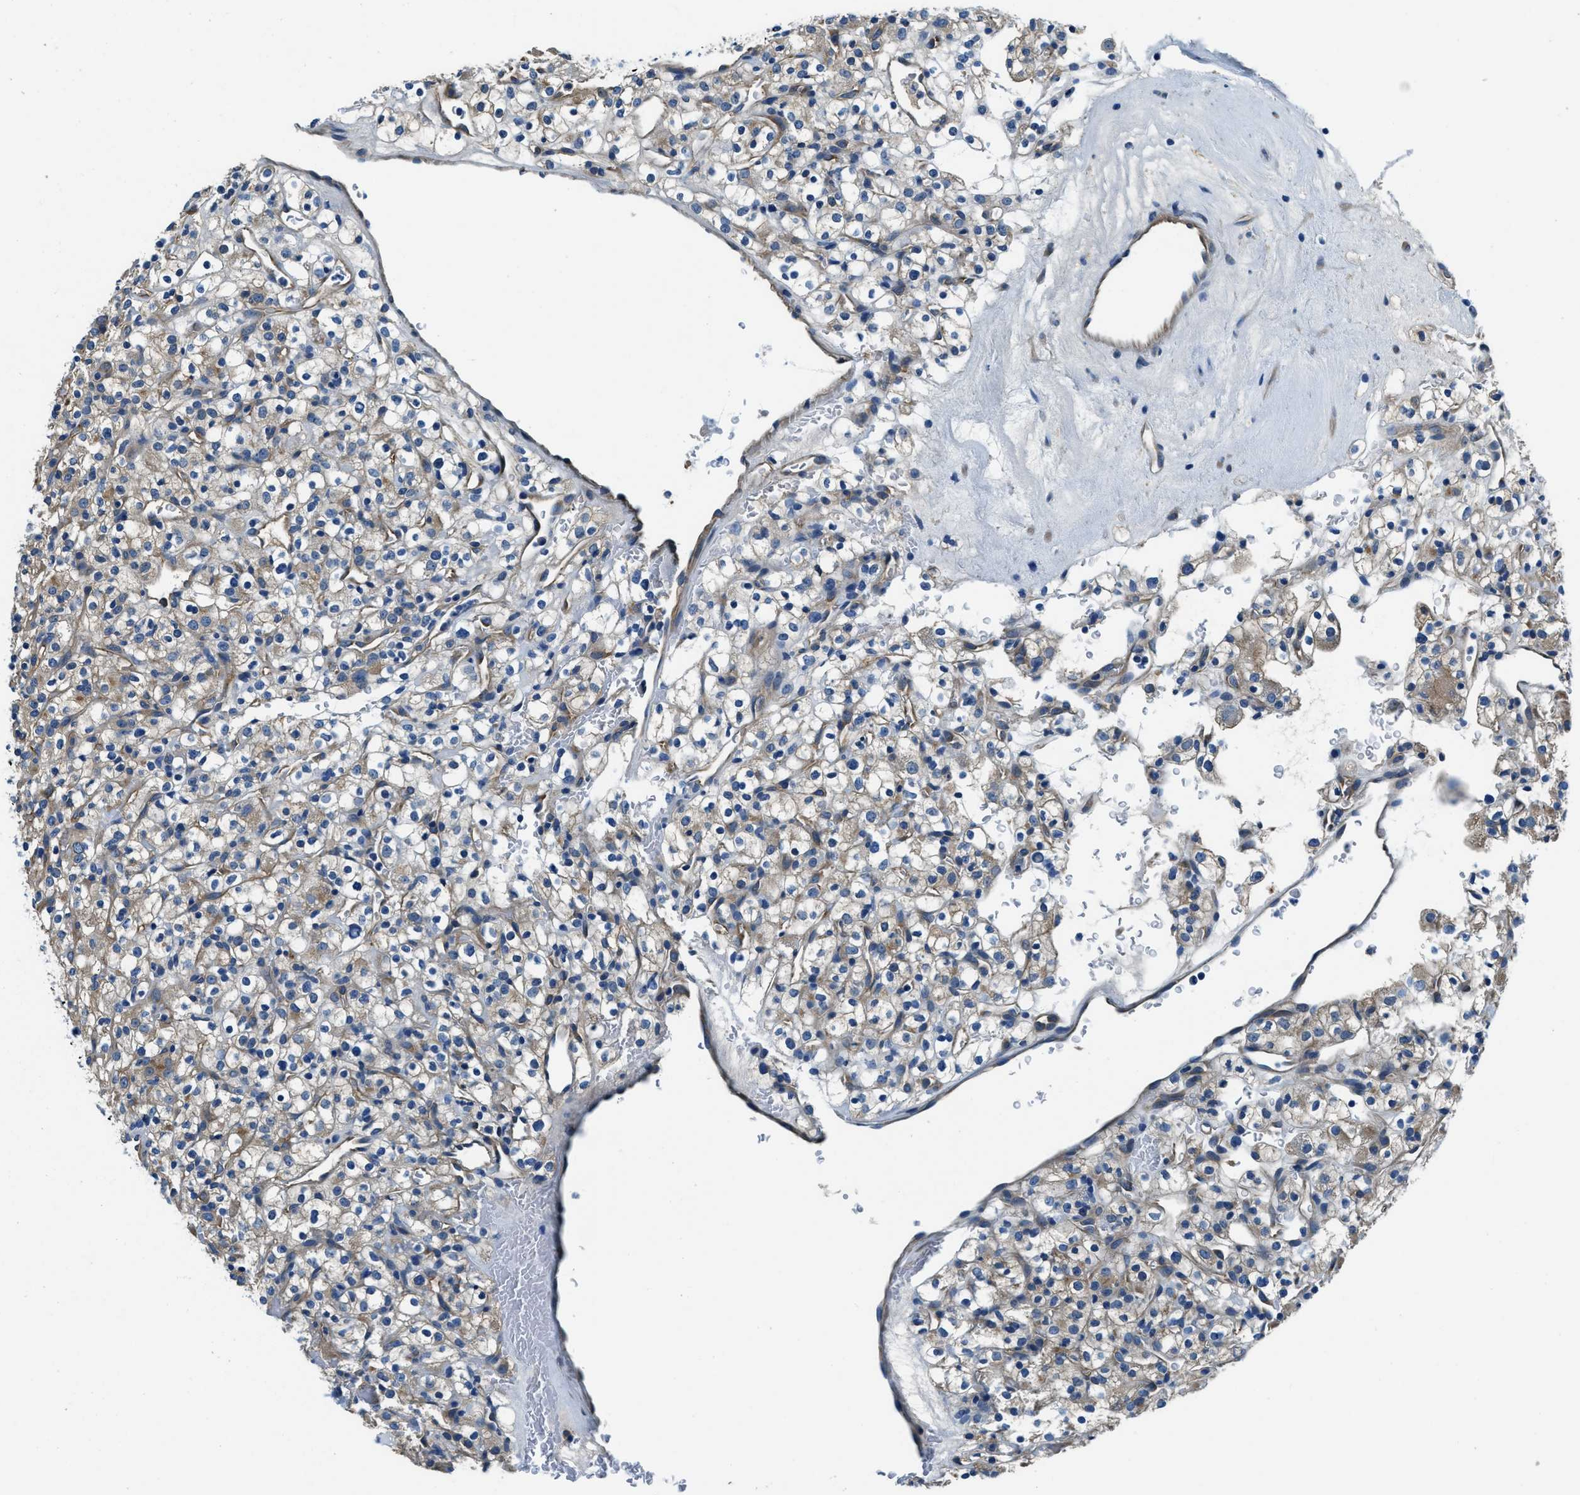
{"staining": {"intensity": "weak", "quantity": "25%-75%", "location": "cytoplasmic/membranous"}, "tissue": "renal cancer", "cell_type": "Tumor cells", "image_type": "cancer", "snomed": [{"axis": "morphology", "description": "Normal tissue, NOS"}, {"axis": "morphology", "description": "Adenocarcinoma, NOS"}, {"axis": "topography", "description": "Kidney"}], "caption": "Renal cancer (adenocarcinoma) tissue exhibits weak cytoplasmic/membranous positivity in approximately 25%-75% of tumor cells, visualized by immunohistochemistry. The protein is stained brown, and the nuclei are stained in blue (DAB (3,3'-diaminobenzidine) IHC with brightfield microscopy, high magnification).", "gene": "TWF1", "patient": {"sex": "female", "age": 72}}